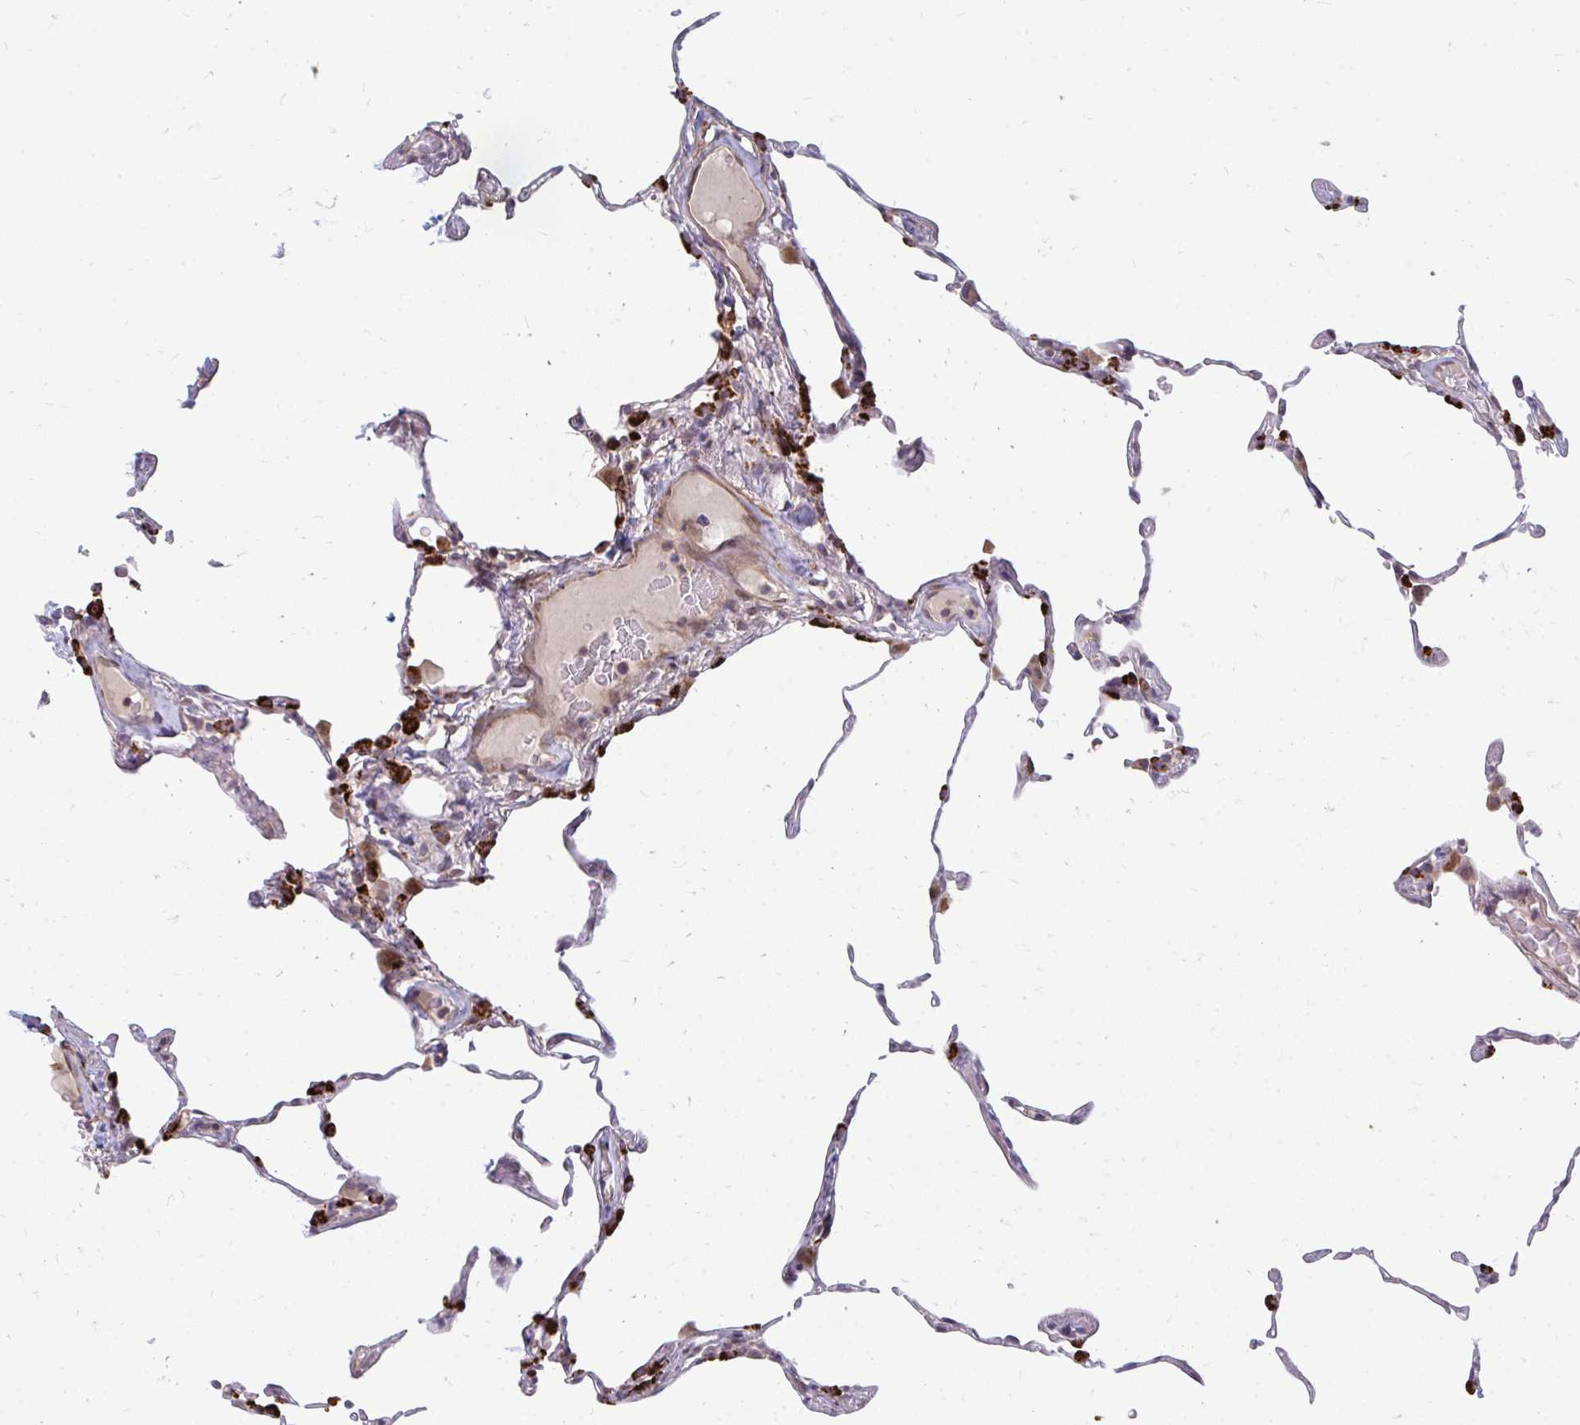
{"staining": {"intensity": "strong", "quantity": "25%-75%", "location": "cytoplasmic/membranous"}, "tissue": "lung", "cell_type": "Alveolar cells", "image_type": "normal", "snomed": [{"axis": "morphology", "description": "Normal tissue, NOS"}, {"axis": "topography", "description": "Lung"}], "caption": "Immunohistochemistry (IHC) photomicrograph of benign lung stained for a protein (brown), which shows high levels of strong cytoplasmic/membranous expression in approximately 25%-75% of alveolar cells.", "gene": "GPC5", "patient": {"sex": "female", "age": 57}}